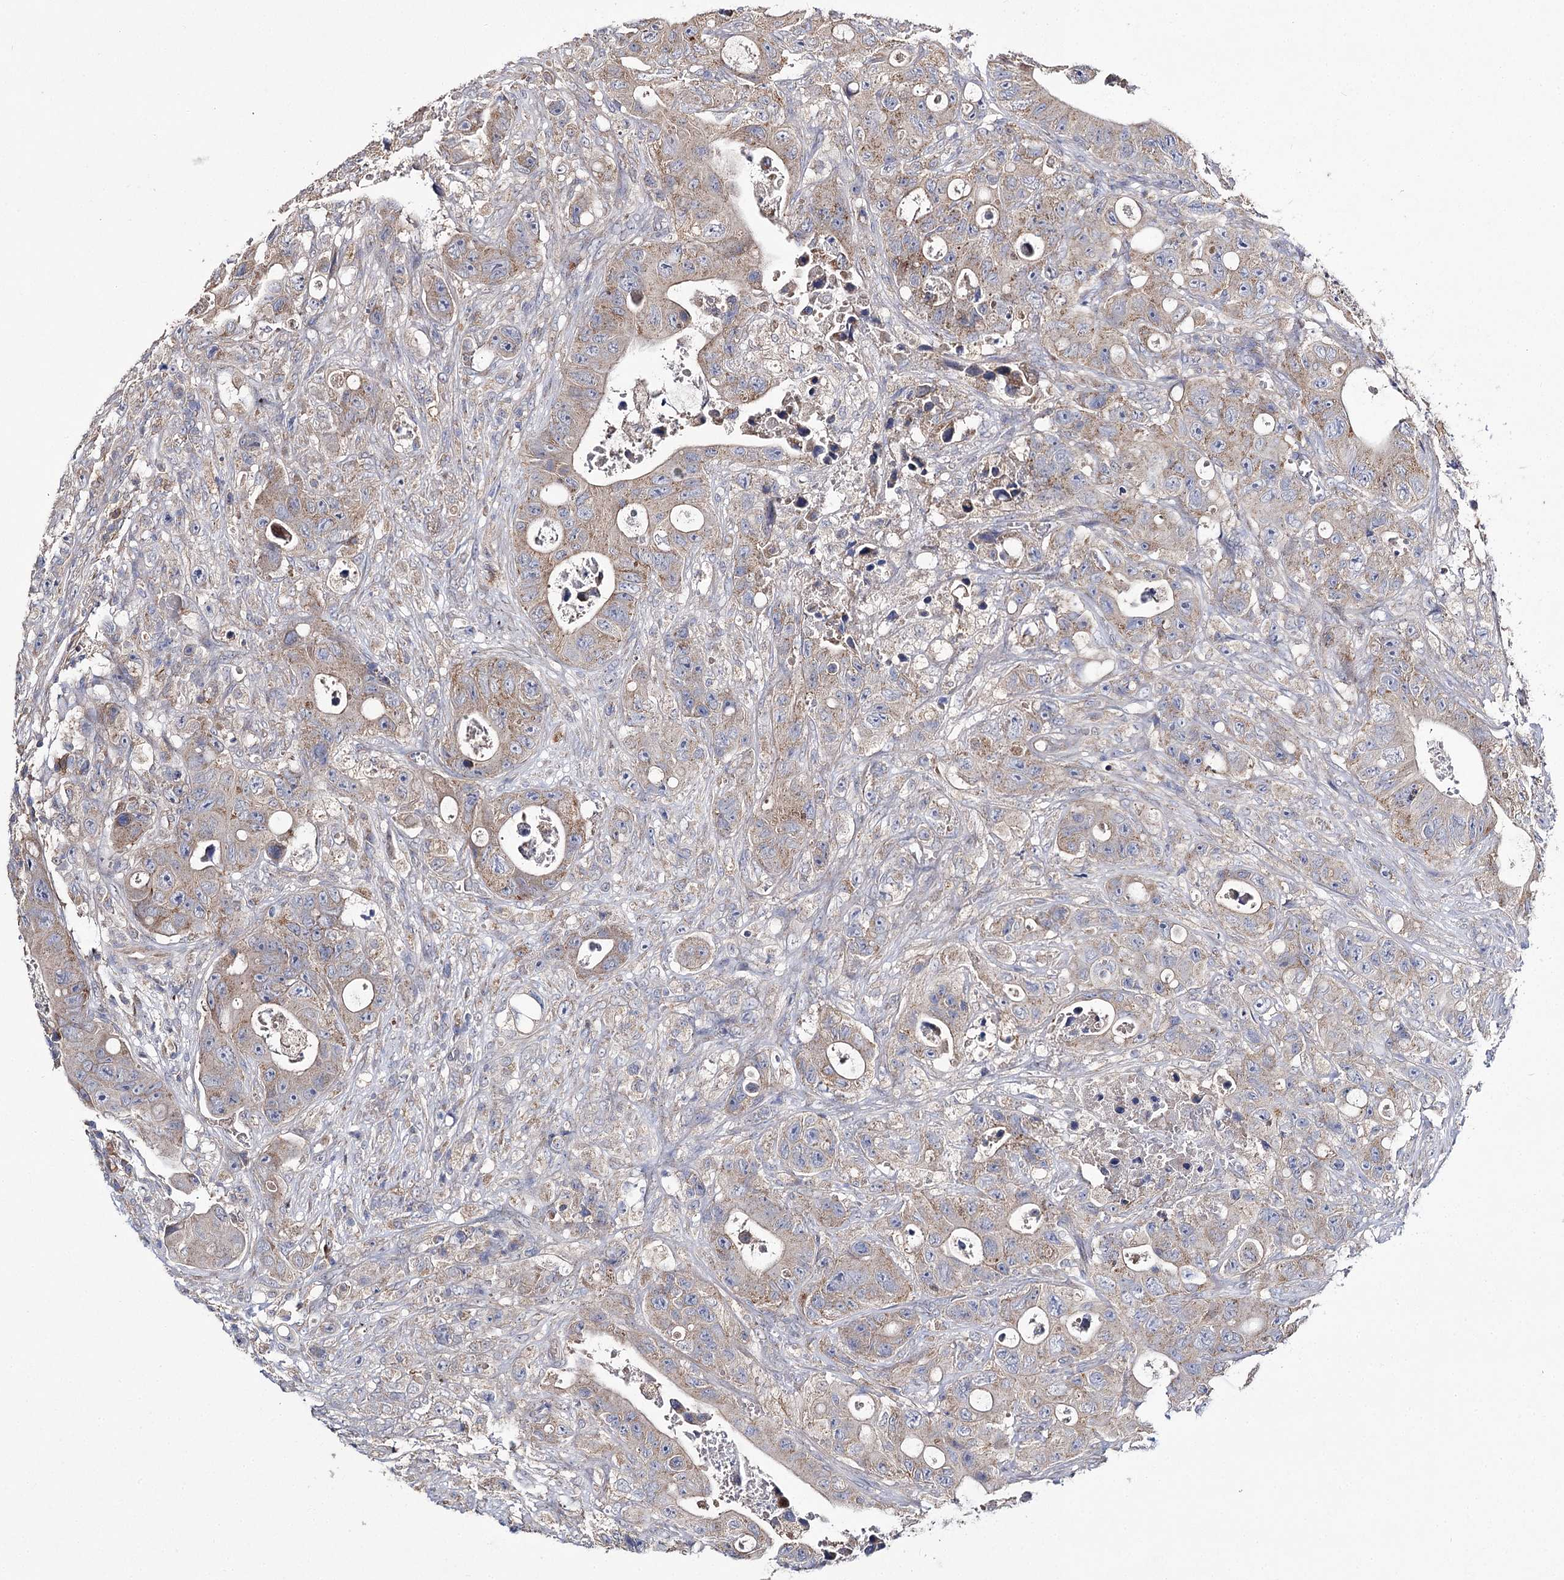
{"staining": {"intensity": "weak", "quantity": "25%-75%", "location": "cytoplasmic/membranous"}, "tissue": "colorectal cancer", "cell_type": "Tumor cells", "image_type": "cancer", "snomed": [{"axis": "morphology", "description": "Adenocarcinoma, NOS"}, {"axis": "topography", "description": "Colon"}], "caption": "Immunohistochemistry micrograph of adenocarcinoma (colorectal) stained for a protein (brown), which reveals low levels of weak cytoplasmic/membranous expression in about 25%-75% of tumor cells.", "gene": "AURKC", "patient": {"sex": "female", "age": 46}}